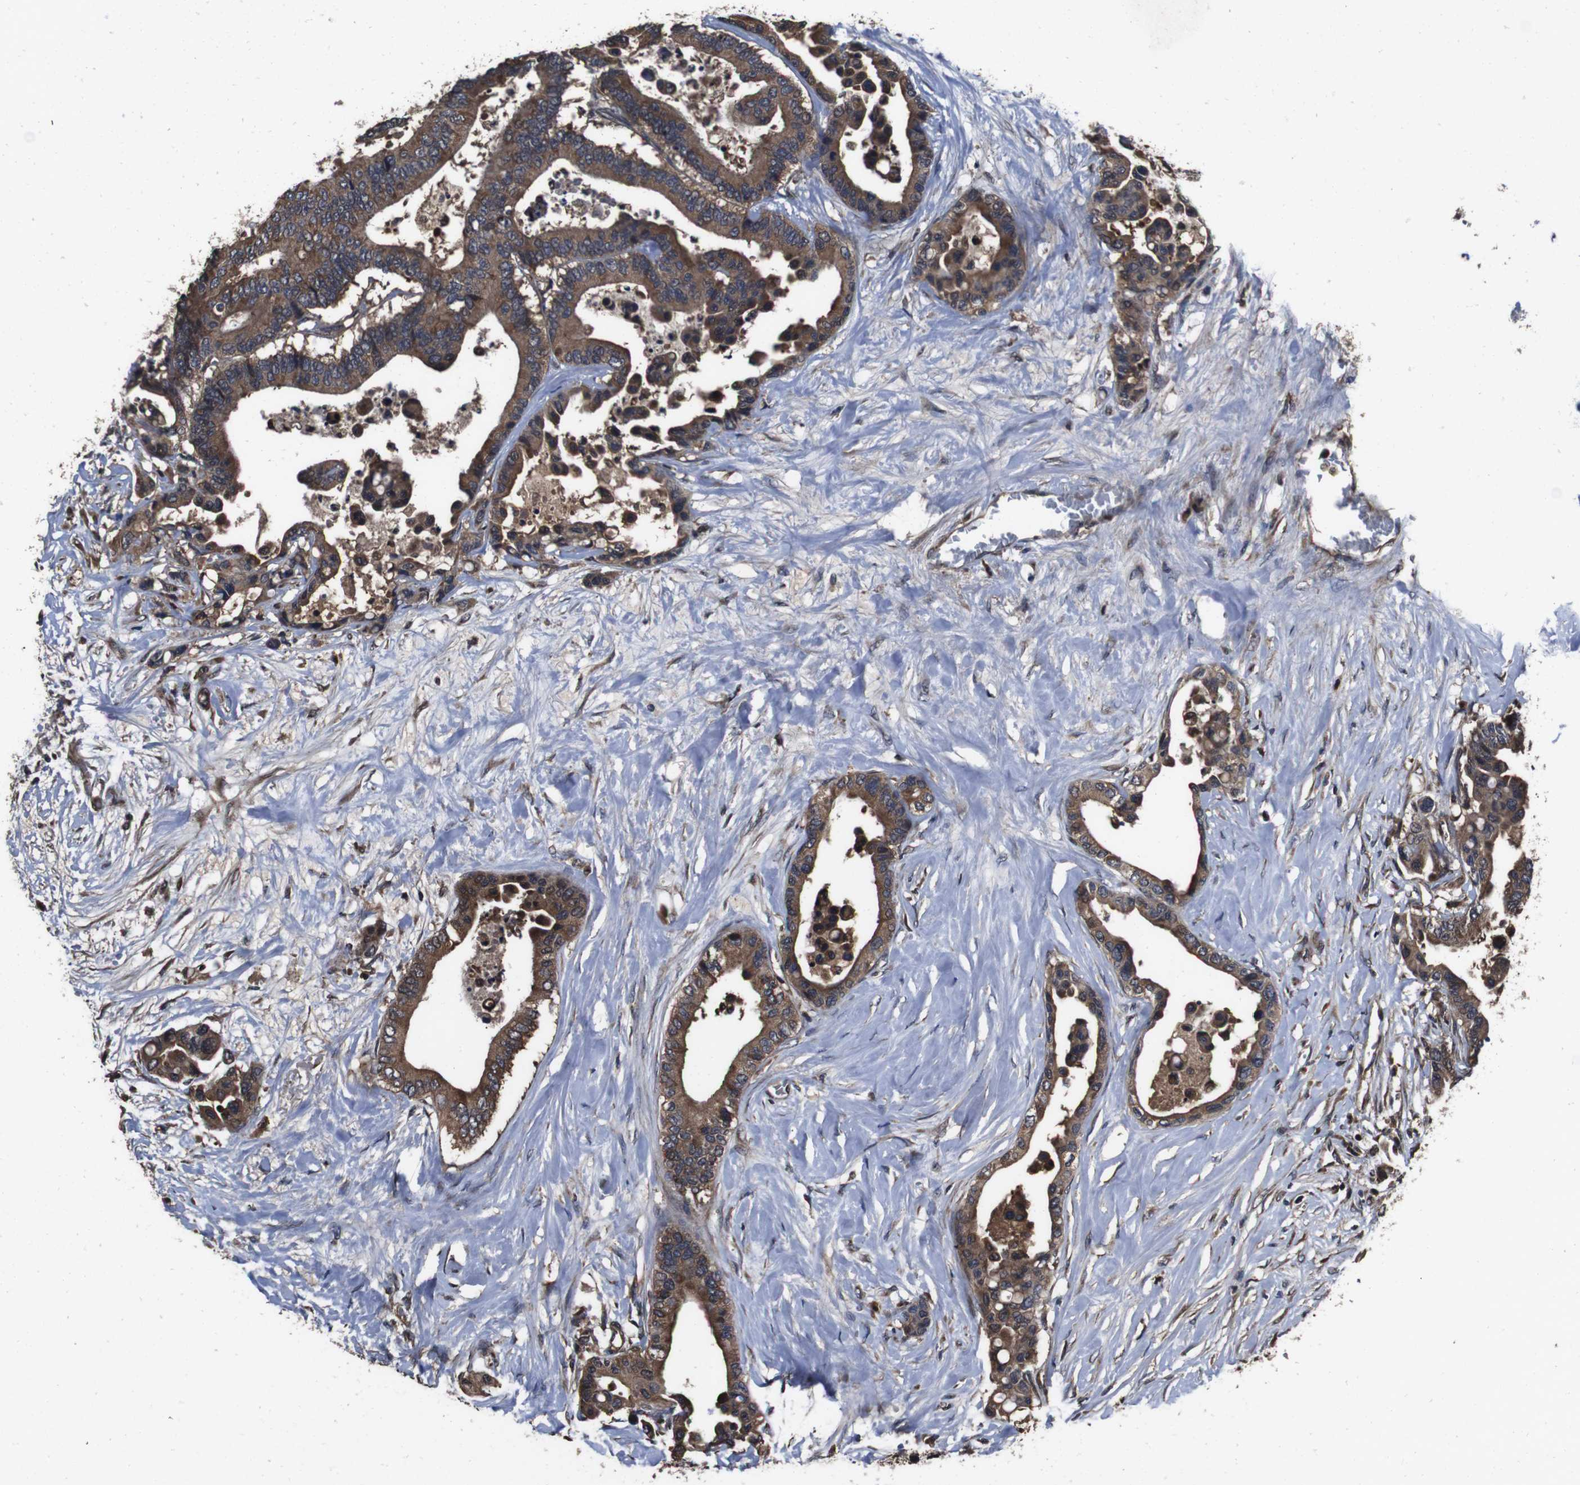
{"staining": {"intensity": "moderate", "quantity": ">75%", "location": "cytoplasmic/membranous"}, "tissue": "colorectal cancer", "cell_type": "Tumor cells", "image_type": "cancer", "snomed": [{"axis": "morphology", "description": "Normal tissue, NOS"}, {"axis": "morphology", "description": "Adenocarcinoma, NOS"}, {"axis": "topography", "description": "Colon"}], "caption": "Approximately >75% of tumor cells in human colorectal adenocarcinoma reveal moderate cytoplasmic/membranous protein staining as visualized by brown immunohistochemical staining.", "gene": "CXCL11", "patient": {"sex": "male", "age": 82}}